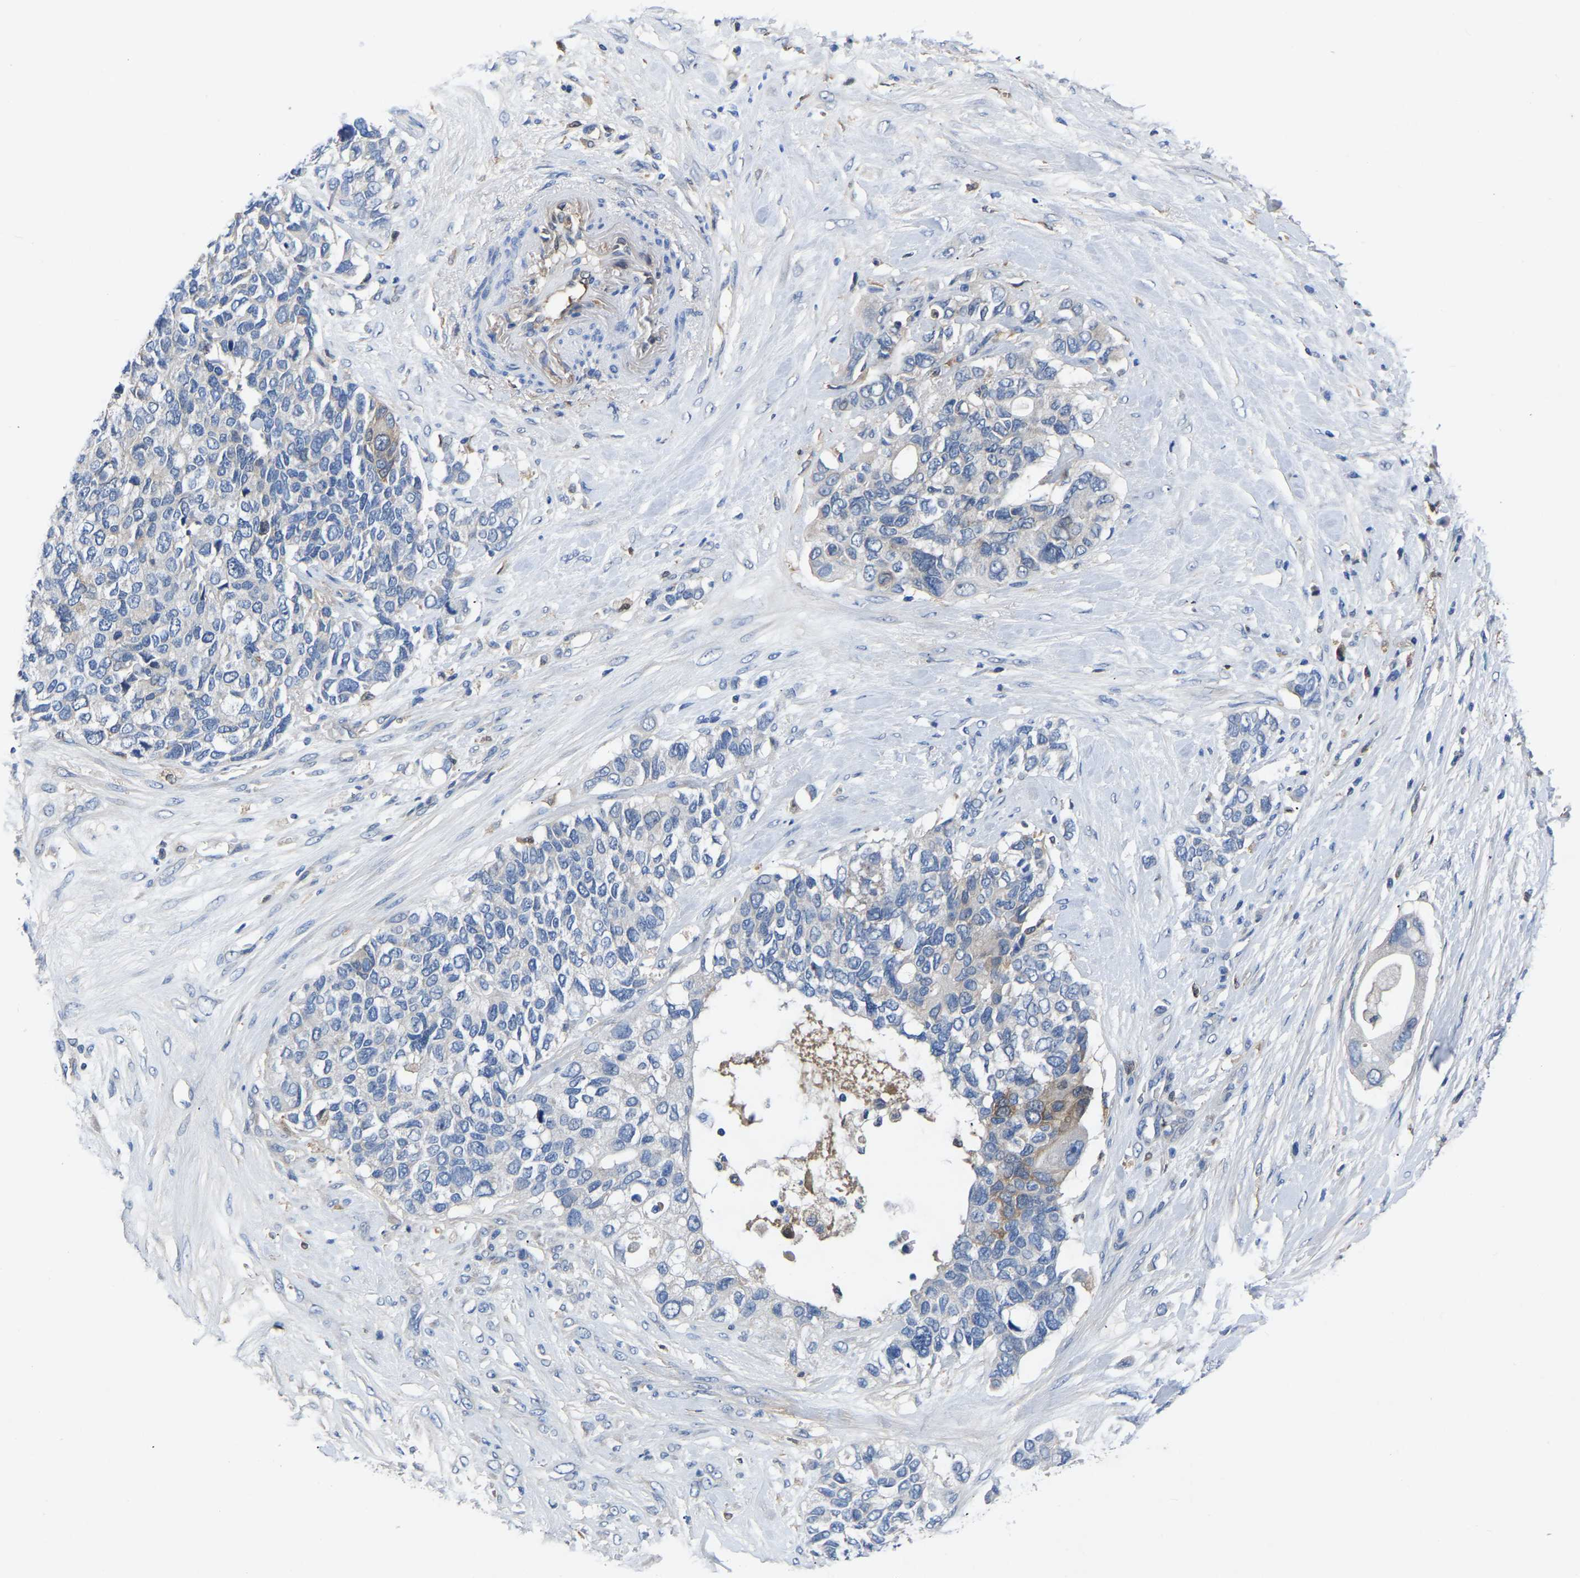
{"staining": {"intensity": "negative", "quantity": "none", "location": "none"}, "tissue": "pancreatic cancer", "cell_type": "Tumor cells", "image_type": "cancer", "snomed": [{"axis": "morphology", "description": "Adenocarcinoma, NOS"}, {"axis": "topography", "description": "Pancreas"}], "caption": "Protein analysis of pancreatic cancer demonstrates no significant staining in tumor cells. The staining is performed using DAB brown chromogen with nuclei counter-stained in using hematoxylin.", "gene": "ATG2B", "patient": {"sex": "female", "age": 56}}